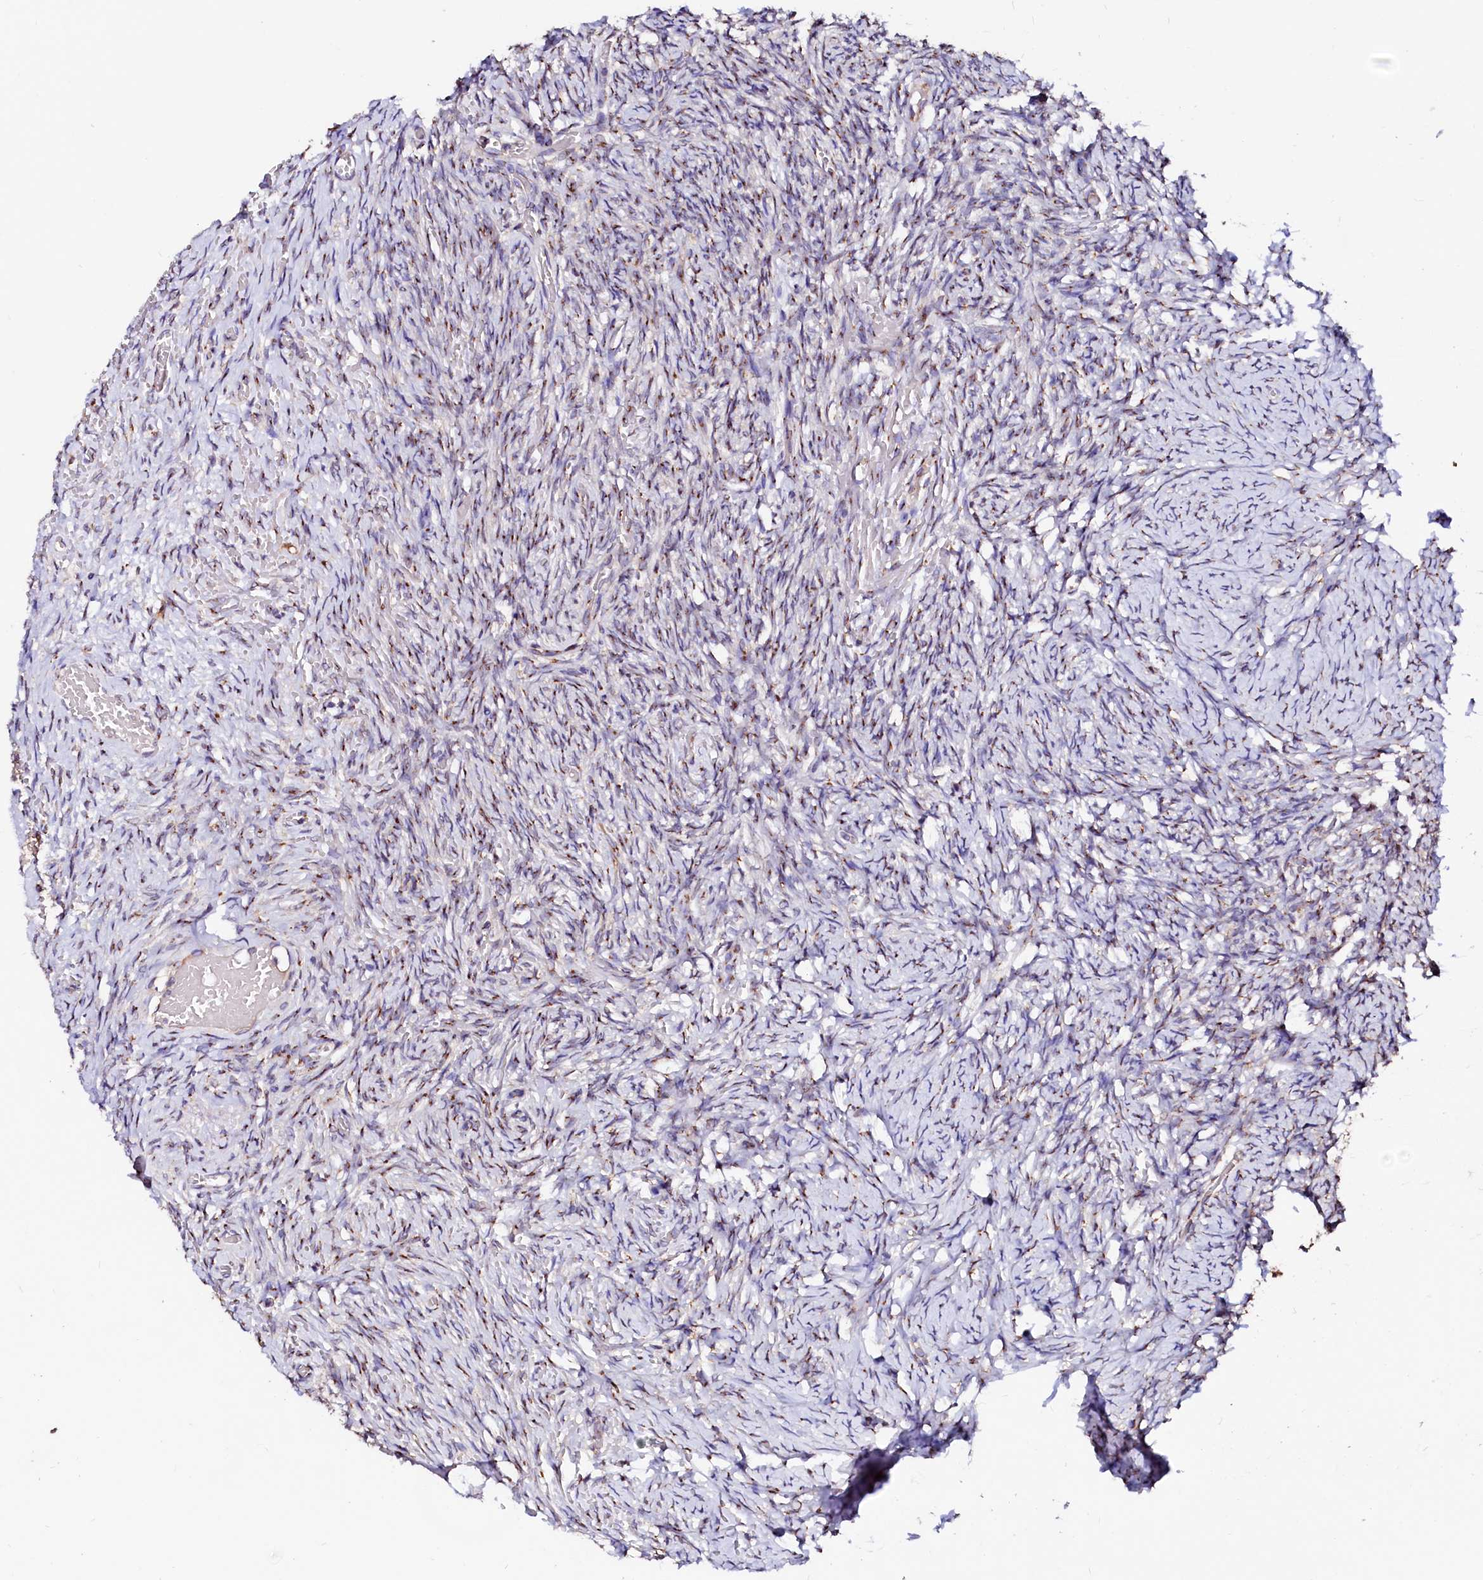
{"staining": {"intensity": "moderate", "quantity": "25%-75%", "location": "cytoplasmic/membranous"}, "tissue": "ovary", "cell_type": "Ovarian stroma cells", "image_type": "normal", "snomed": [{"axis": "morphology", "description": "Adenocarcinoma, NOS"}, {"axis": "topography", "description": "Endometrium"}], "caption": "A medium amount of moderate cytoplasmic/membranous staining is identified in approximately 25%-75% of ovarian stroma cells in benign ovary. (Brightfield microscopy of DAB IHC at high magnification).", "gene": "LMAN1", "patient": {"sex": "female", "age": 32}}